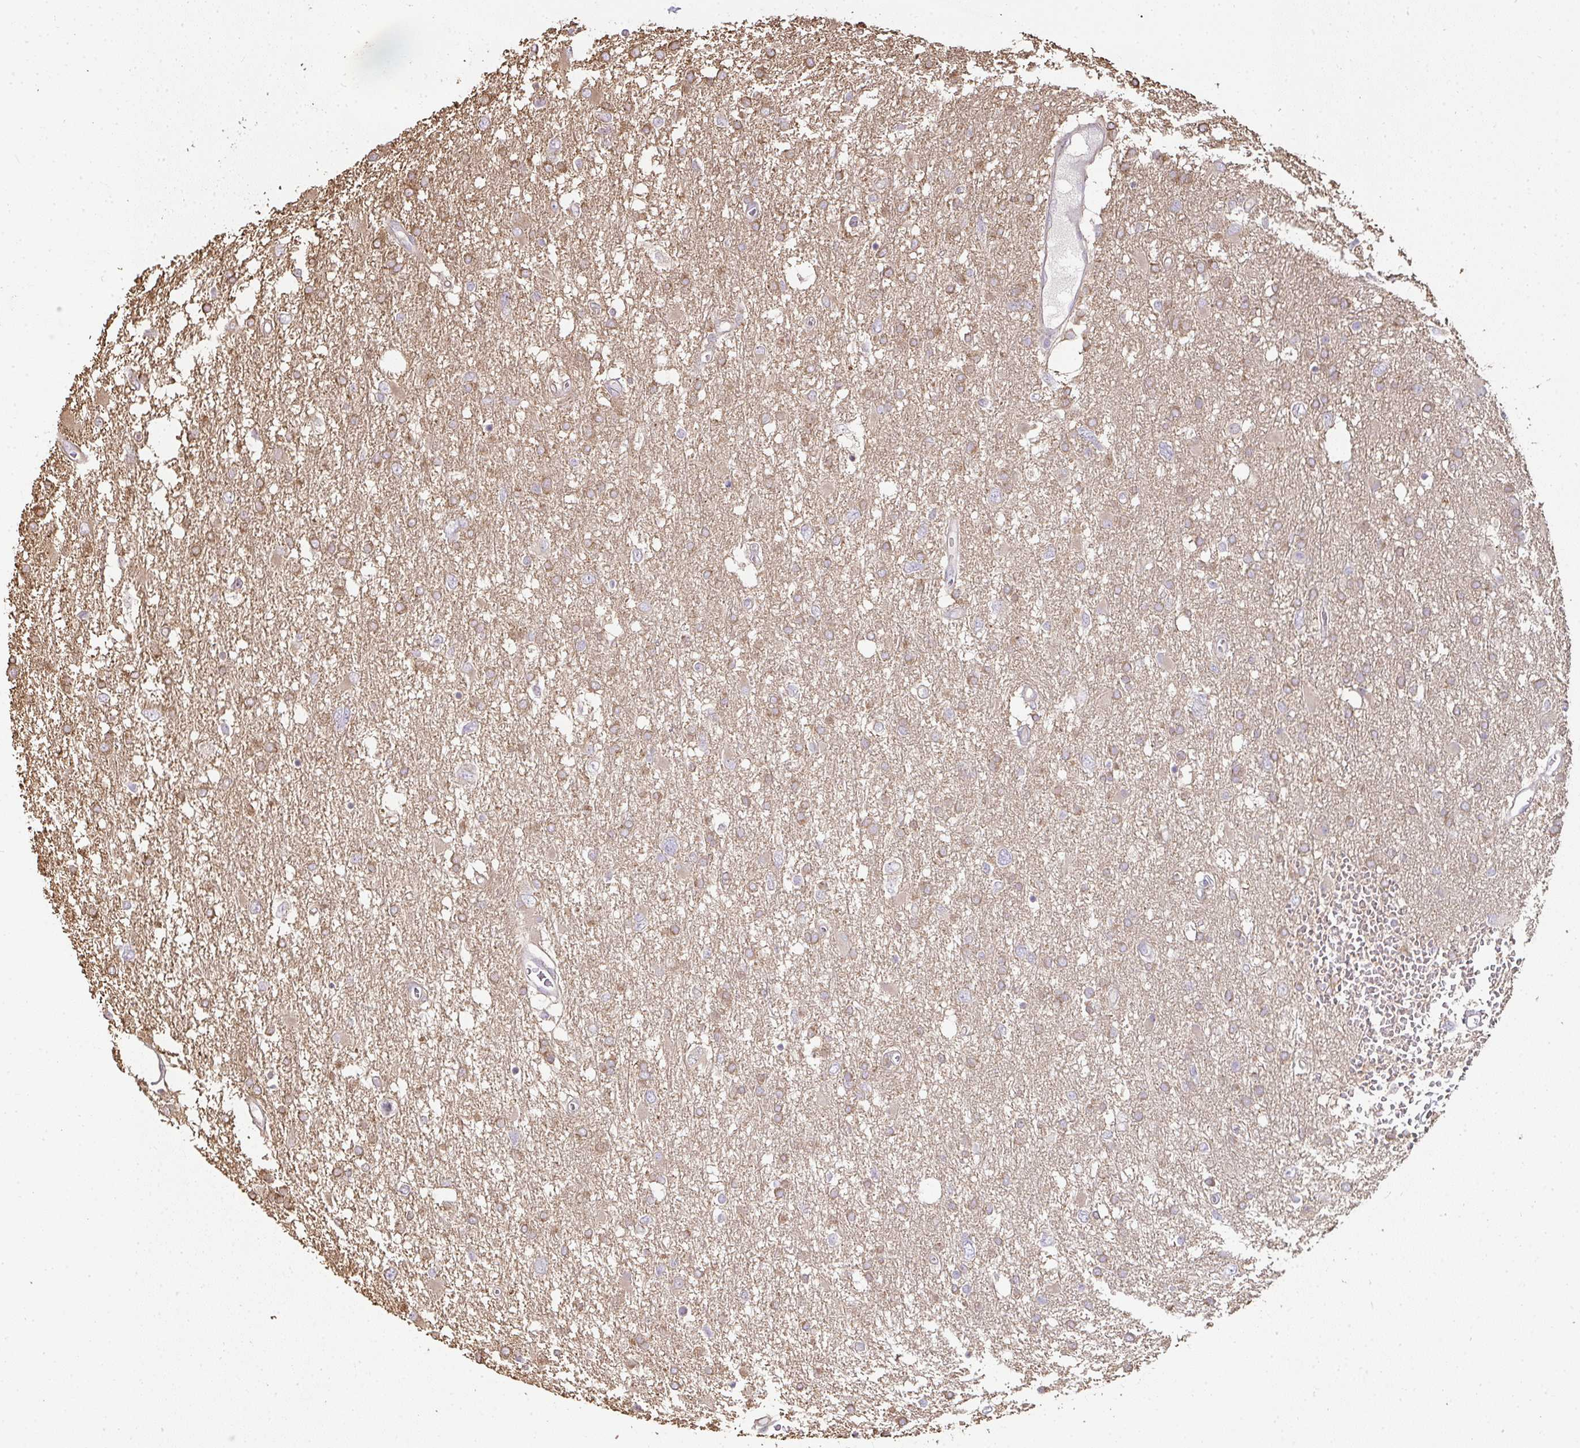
{"staining": {"intensity": "weak", "quantity": ">75%", "location": "cytoplasmic/membranous"}, "tissue": "glioma", "cell_type": "Tumor cells", "image_type": "cancer", "snomed": [{"axis": "morphology", "description": "Glioma, malignant, High grade"}, {"axis": "topography", "description": "Brain"}], "caption": "The photomicrograph exhibits staining of glioma, revealing weak cytoplasmic/membranous protein staining (brown color) within tumor cells.", "gene": "BRINP3", "patient": {"sex": "male", "age": 61}}